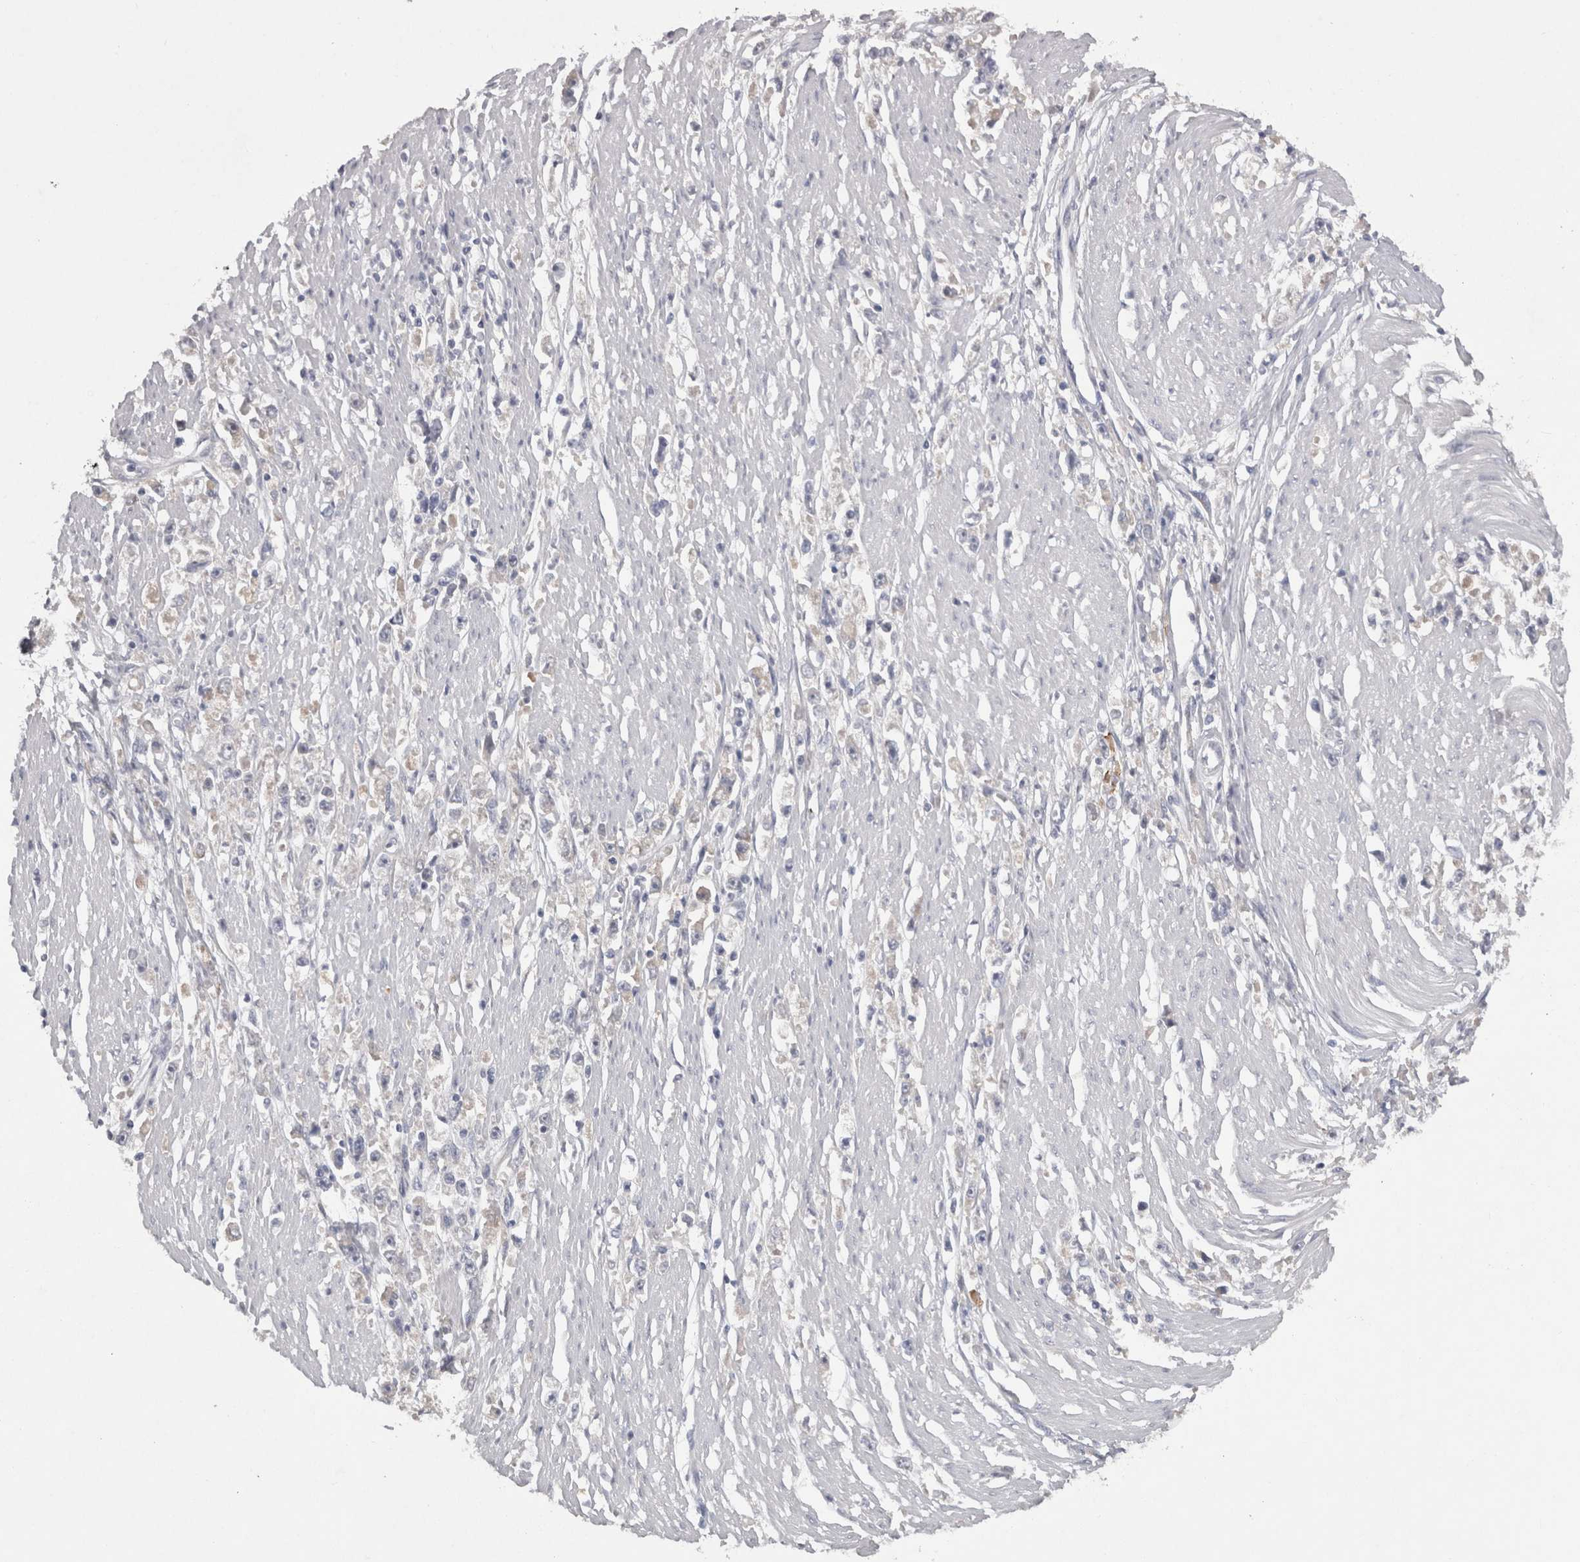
{"staining": {"intensity": "negative", "quantity": "none", "location": "none"}, "tissue": "stomach cancer", "cell_type": "Tumor cells", "image_type": "cancer", "snomed": [{"axis": "morphology", "description": "Adenocarcinoma, NOS"}, {"axis": "topography", "description": "Stomach"}], "caption": "An IHC image of stomach adenocarcinoma is shown. There is no staining in tumor cells of stomach adenocarcinoma.", "gene": "LRRC40", "patient": {"sex": "female", "age": 59}}